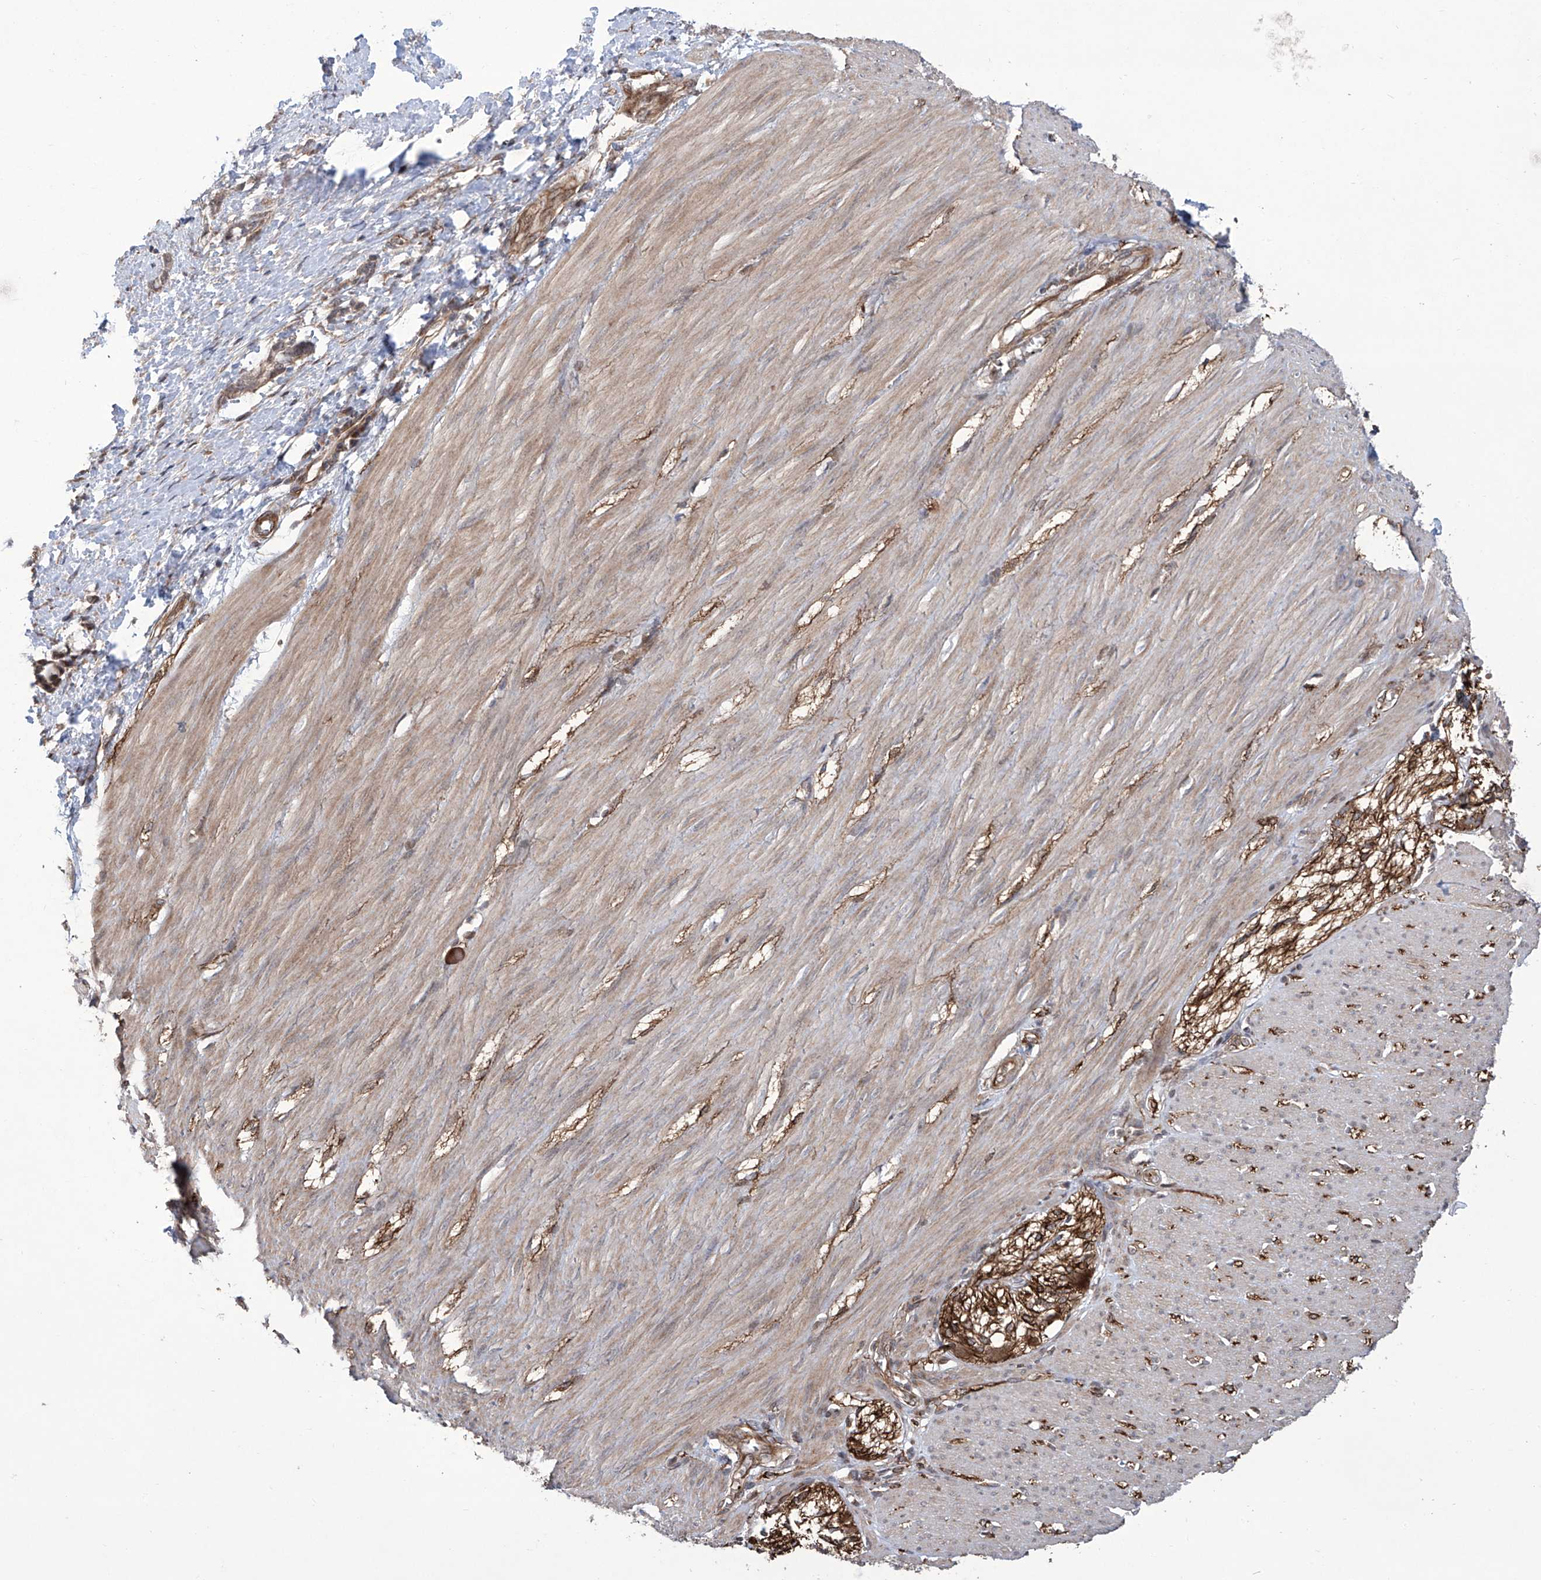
{"staining": {"intensity": "moderate", "quantity": ">75%", "location": "cytoplasmic/membranous"}, "tissue": "smooth muscle", "cell_type": "Smooth muscle cells", "image_type": "normal", "snomed": [{"axis": "morphology", "description": "Normal tissue, NOS"}, {"axis": "morphology", "description": "Adenocarcinoma, NOS"}, {"axis": "topography", "description": "Colon"}, {"axis": "topography", "description": "Peripheral nerve tissue"}], "caption": "A medium amount of moderate cytoplasmic/membranous staining is identified in about >75% of smooth muscle cells in benign smooth muscle. (brown staining indicates protein expression, while blue staining denotes nuclei).", "gene": "APAF1", "patient": {"sex": "male", "age": 14}}